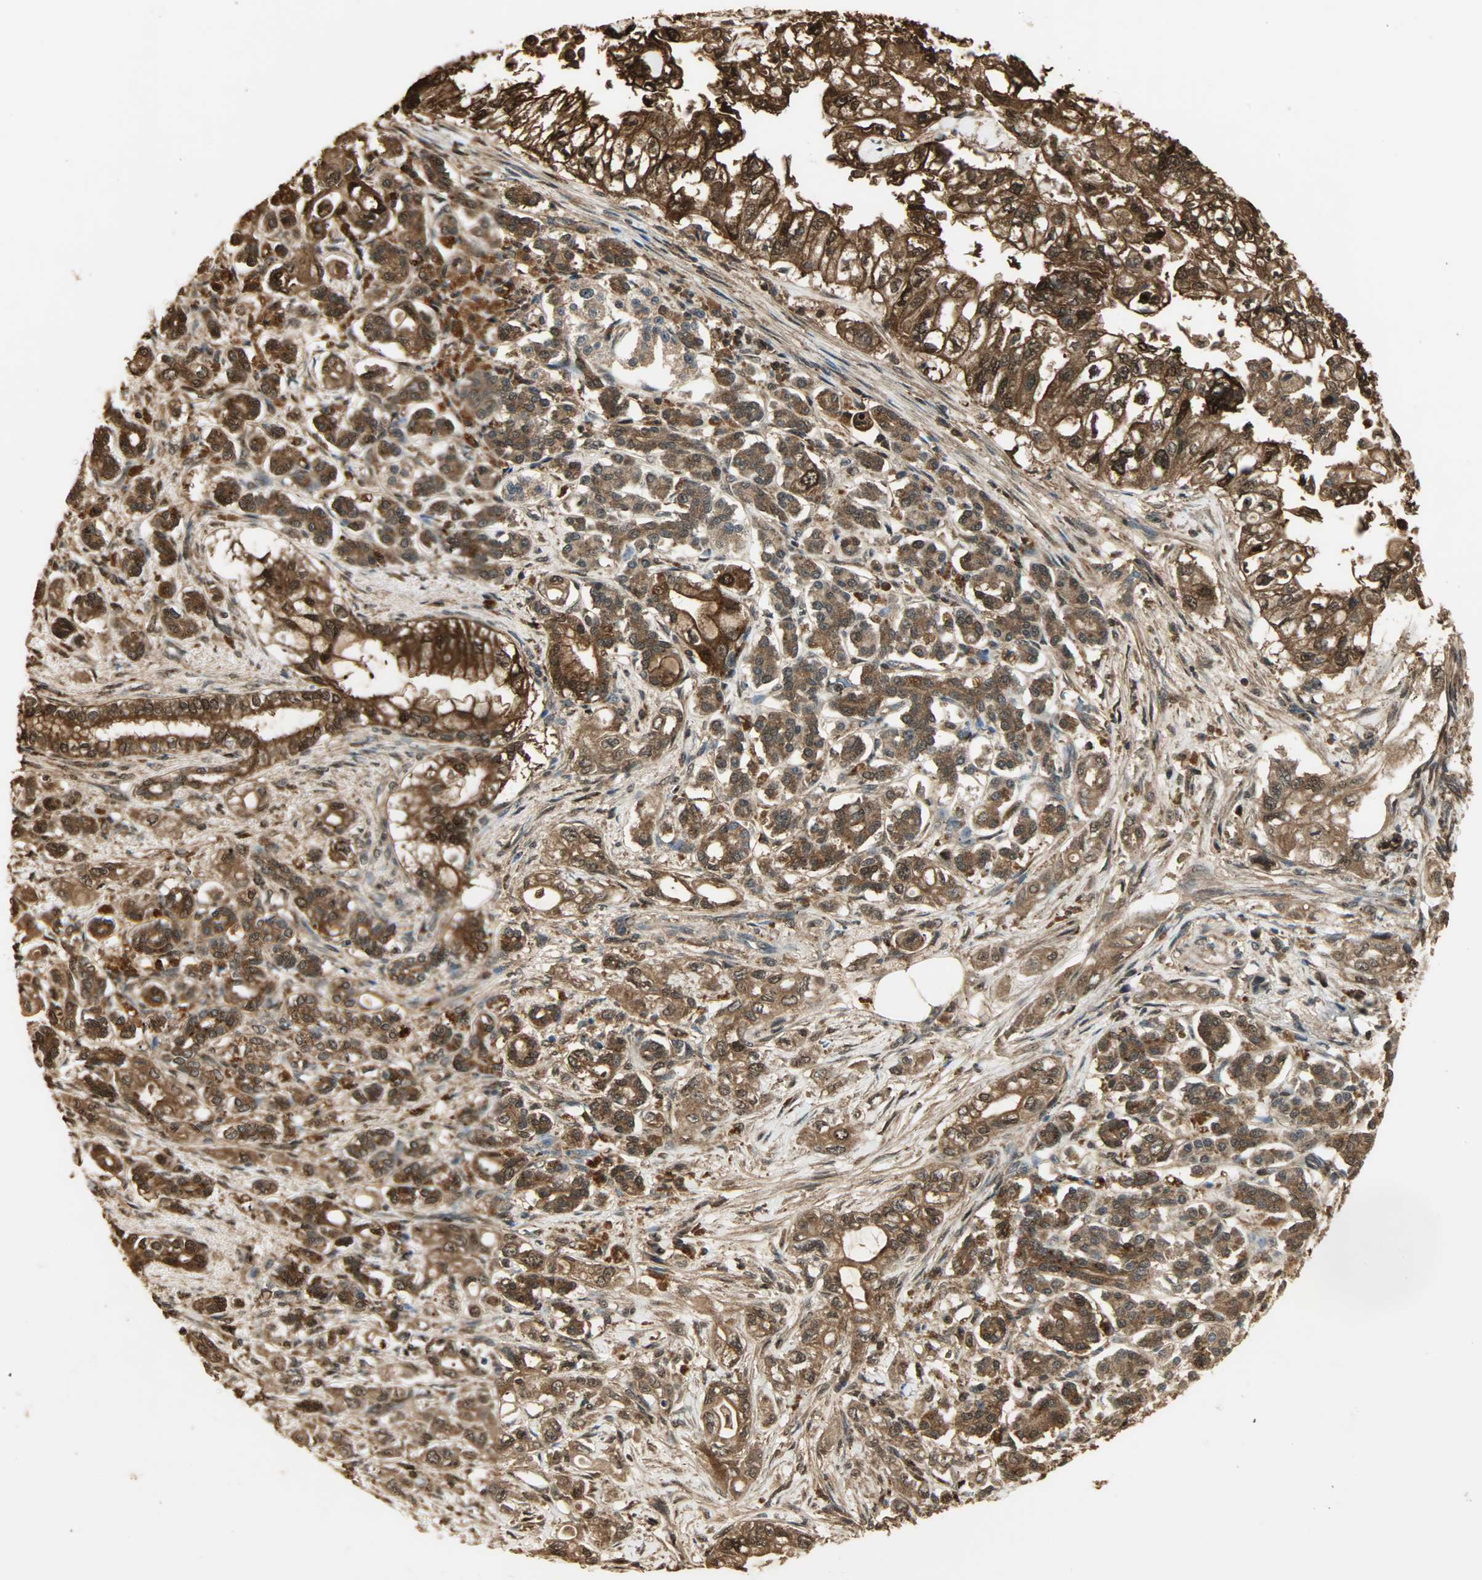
{"staining": {"intensity": "strong", "quantity": ">75%", "location": "cytoplasmic/membranous,nuclear"}, "tissue": "pancreatic cancer", "cell_type": "Tumor cells", "image_type": "cancer", "snomed": [{"axis": "morphology", "description": "Normal tissue, NOS"}, {"axis": "topography", "description": "Pancreas"}], "caption": "Protein staining demonstrates strong cytoplasmic/membranous and nuclear staining in approximately >75% of tumor cells in pancreatic cancer.", "gene": "YWHAZ", "patient": {"sex": "male", "age": 42}}